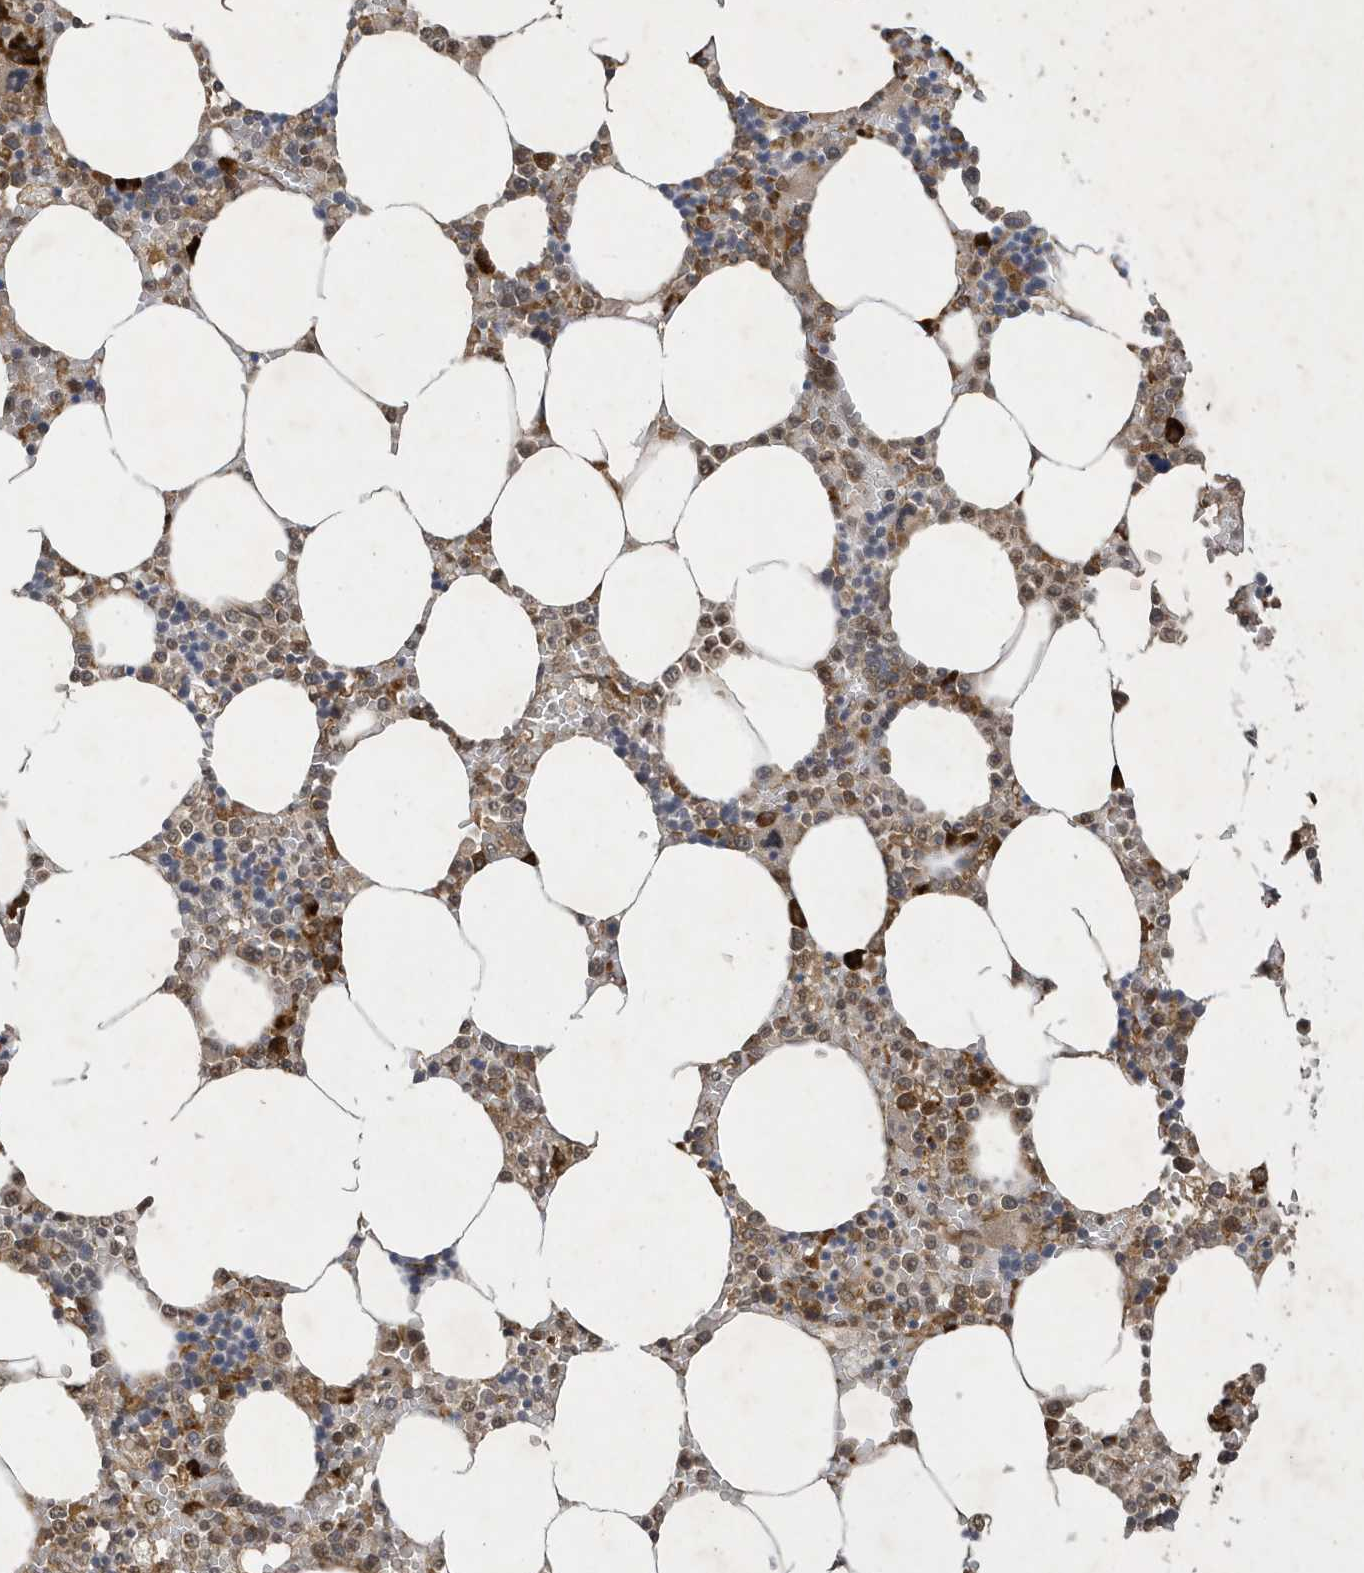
{"staining": {"intensity": "strong", "quantity": "<25%", "location": "cytoplasmic/membranous"}, "tissue": "bone marrow", "cell_type": "Hematopoietic cells", "image_type": "normal", "snomed": [{"axis": "morphology", "description": "Normal tissue, NOS"}, {"axis": "topography", "description": "Bone marrow"}], "caption": "Protein analysis of unremarkable bone marrow displays strong cytoplasmic/membranous staining in approximately <25% of hematopoietic cells.", "gene": "STX10", "patient": {"sex": "male", "age": 70}}